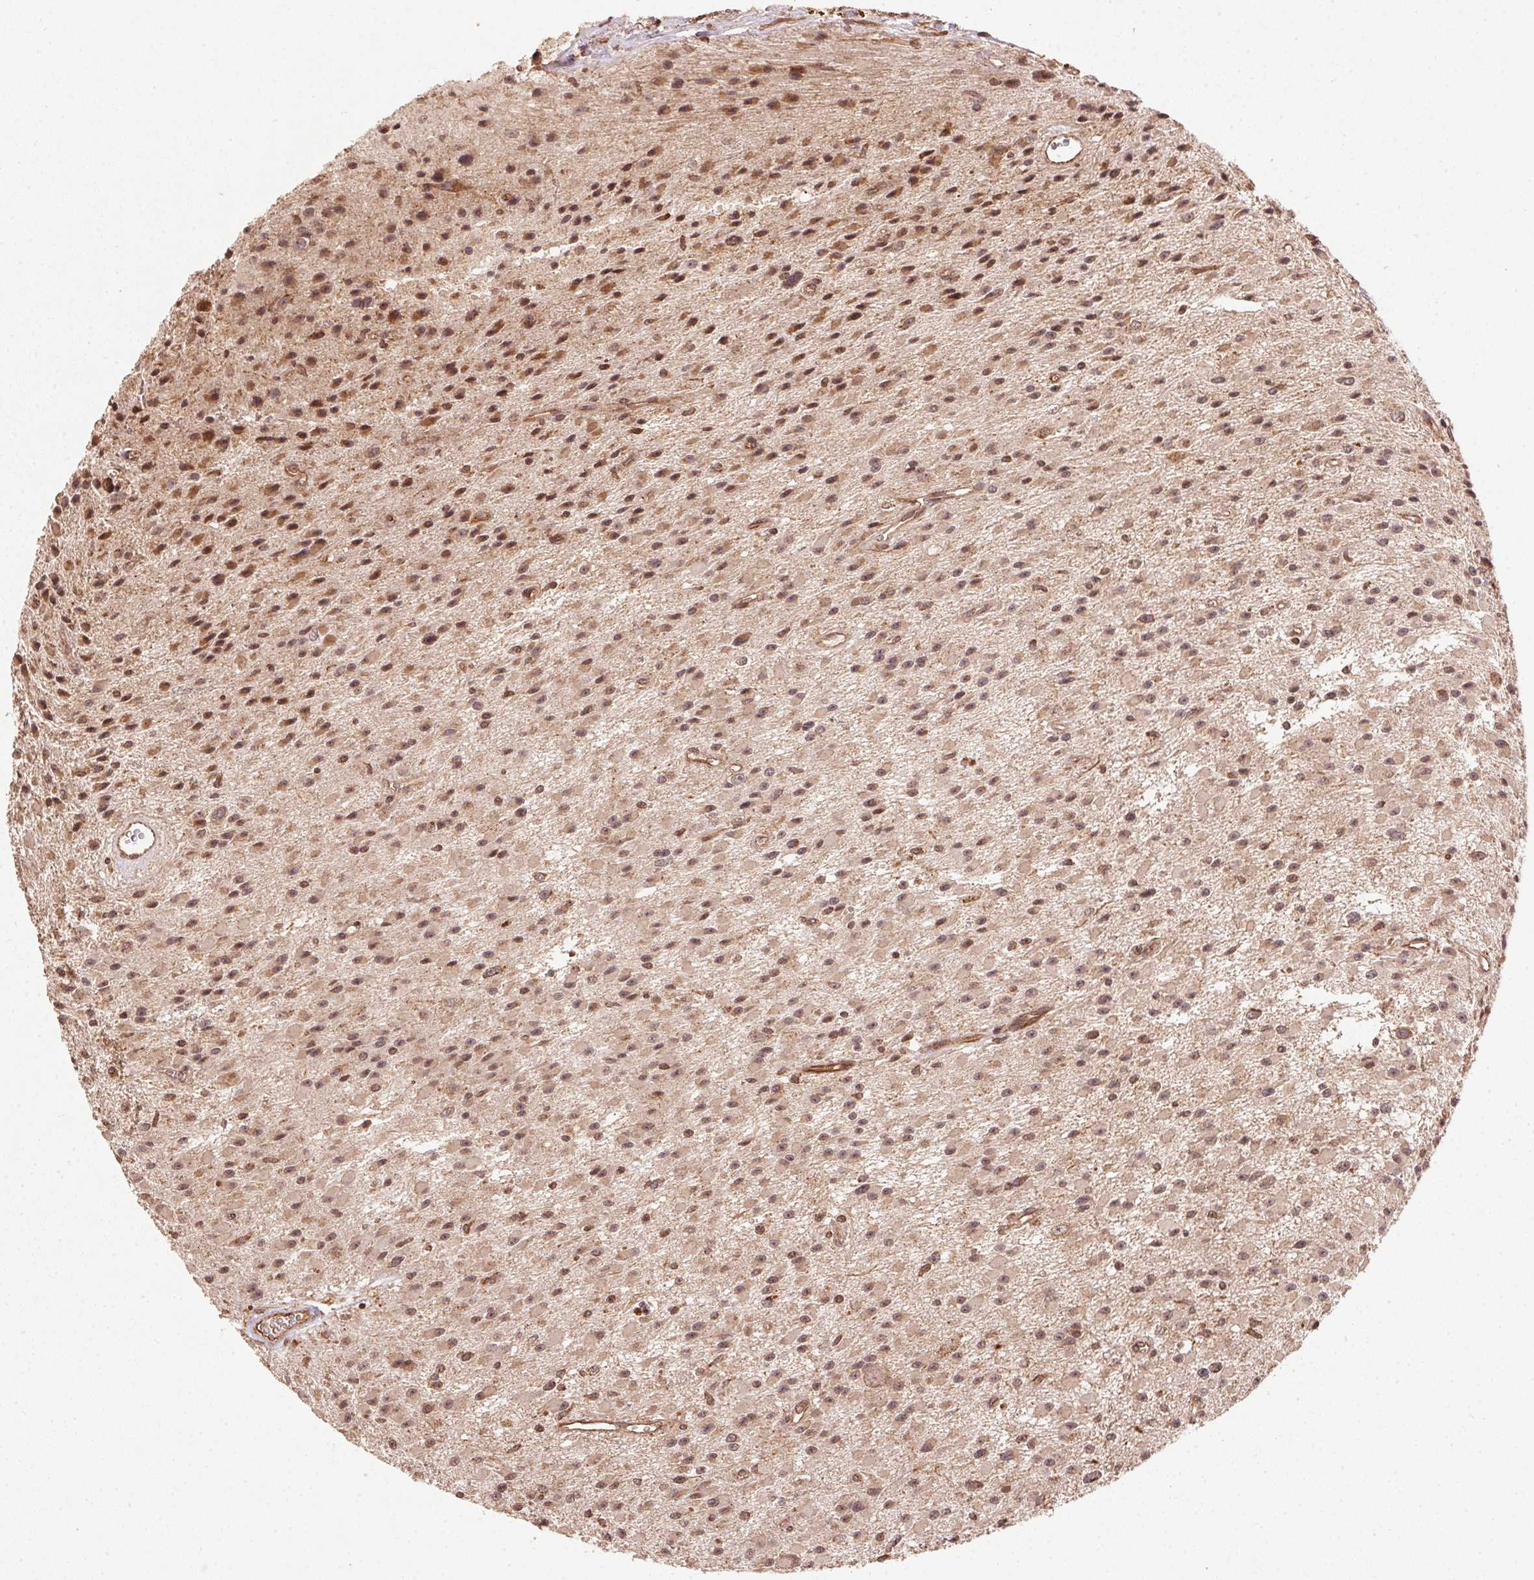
{"staining": {"intensity": "weak", "quantity": ">75%", "location": "cytoplasmic/membranous"}, "tissue": "glioma", "cell_type": "Tumor cells", "image_type": "cancer", "snomed": [{"axis": "morphology", "description": "Glioma, malignant, High grade"}, {"axis": "topography", "description": "Brain"}], "caption": "Weak cytoplasmic/membranous positivity for a protein is identified in about >75% of tumor cells of malignant glioma (high-grade) using immunohistochemistry (IHC).", "gene": "SPRED2", "patient": {"sex": "male", "age": 29}}